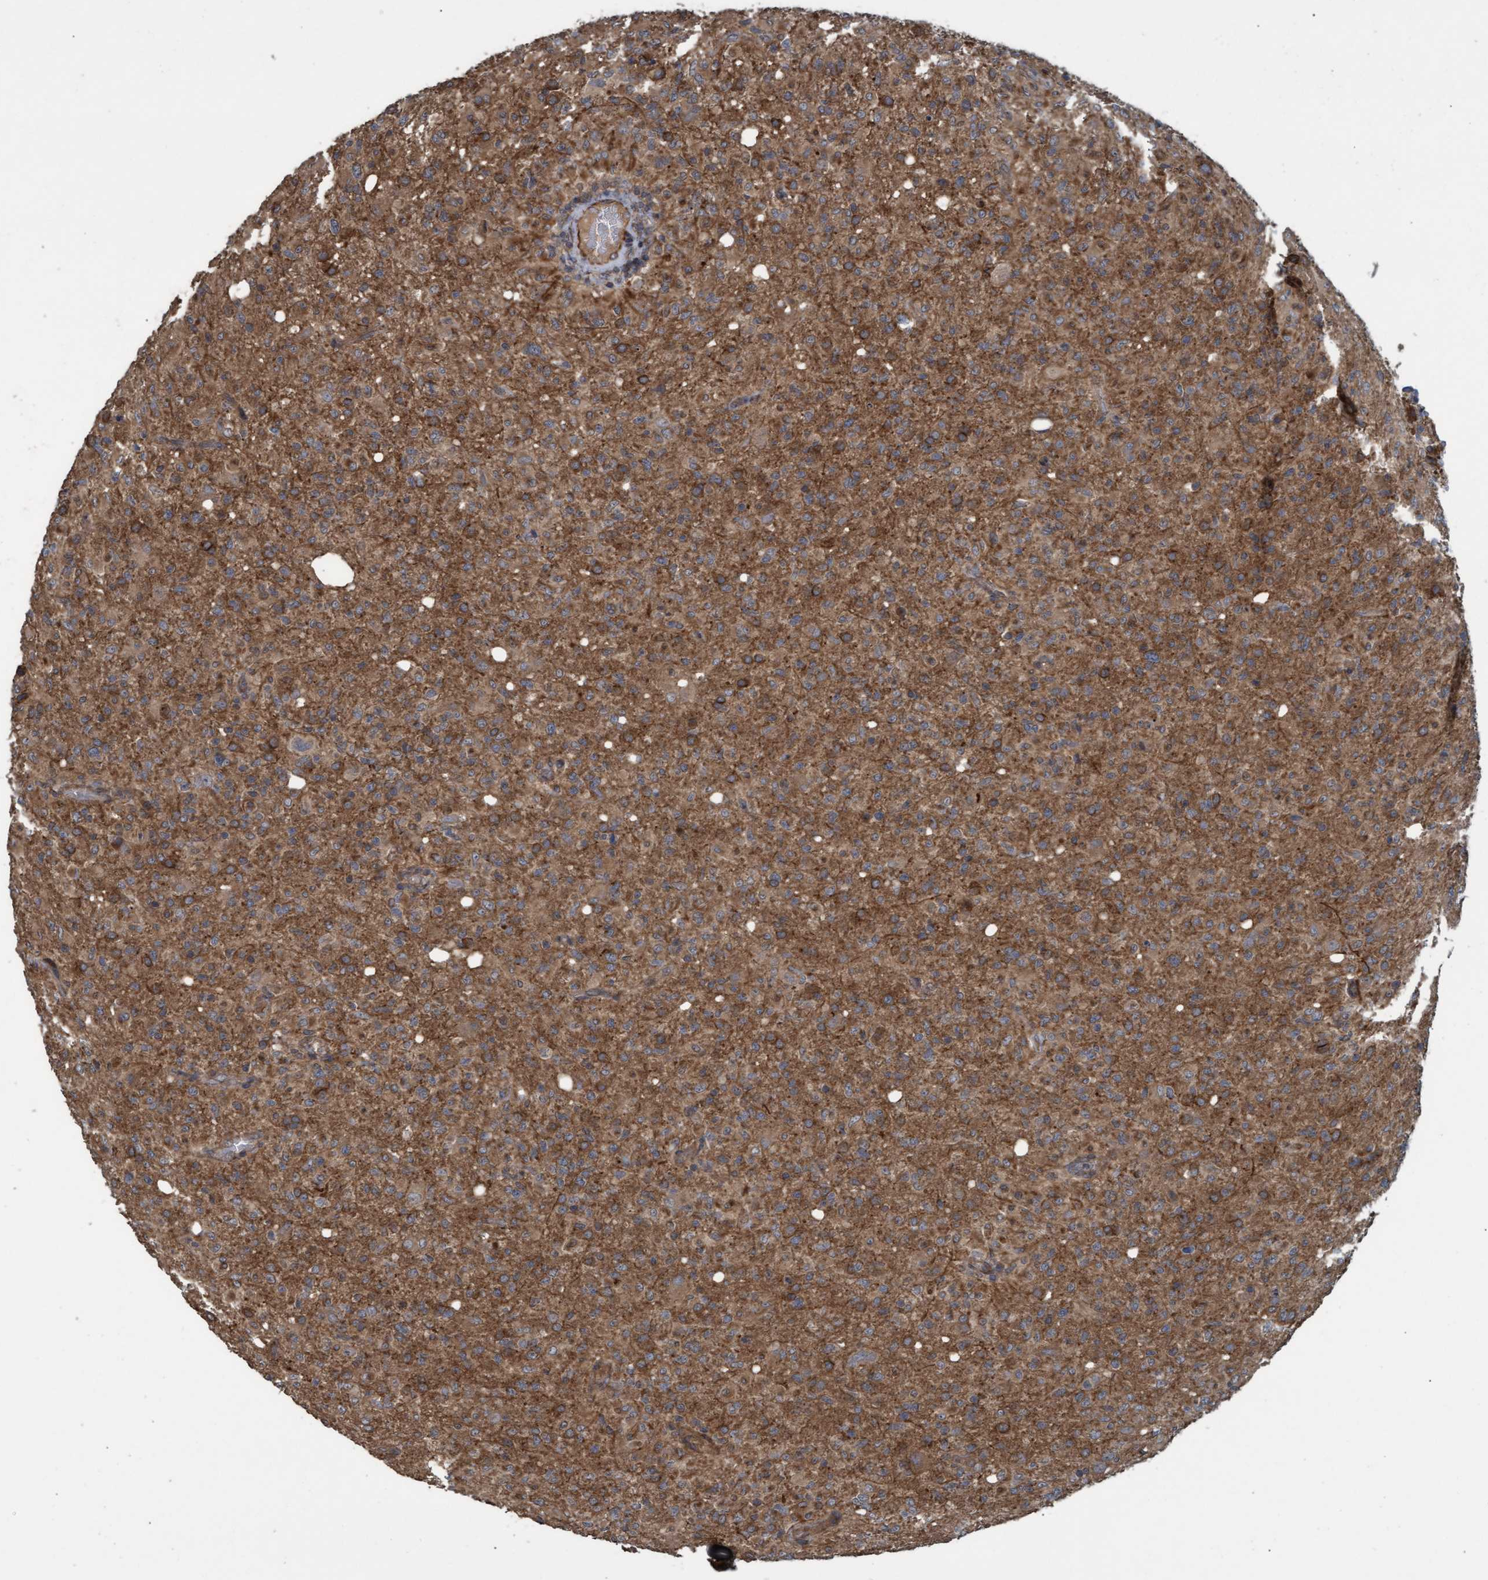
{"staining": {"intensity": "moderate", "quantity": ">75%", "location": "cytoplasmic/membranous"}, "tissue": "glioma", "cell_type": "Tumor cells", "image_type": "cancer", "snomed": [{"axis": "morphology", "description": "Glioma, malignant, High grade"}, {"axis": "topography", "description": "Brain"}], "caption": "This photomicrograph displays immunohistochemistry staining of glioma, with medium moderate cytoplasmic/membranous staining in approximately >75% of tumor cells.", "gene": "GGT6", "patient": {"sex": "female", "age": 57}}